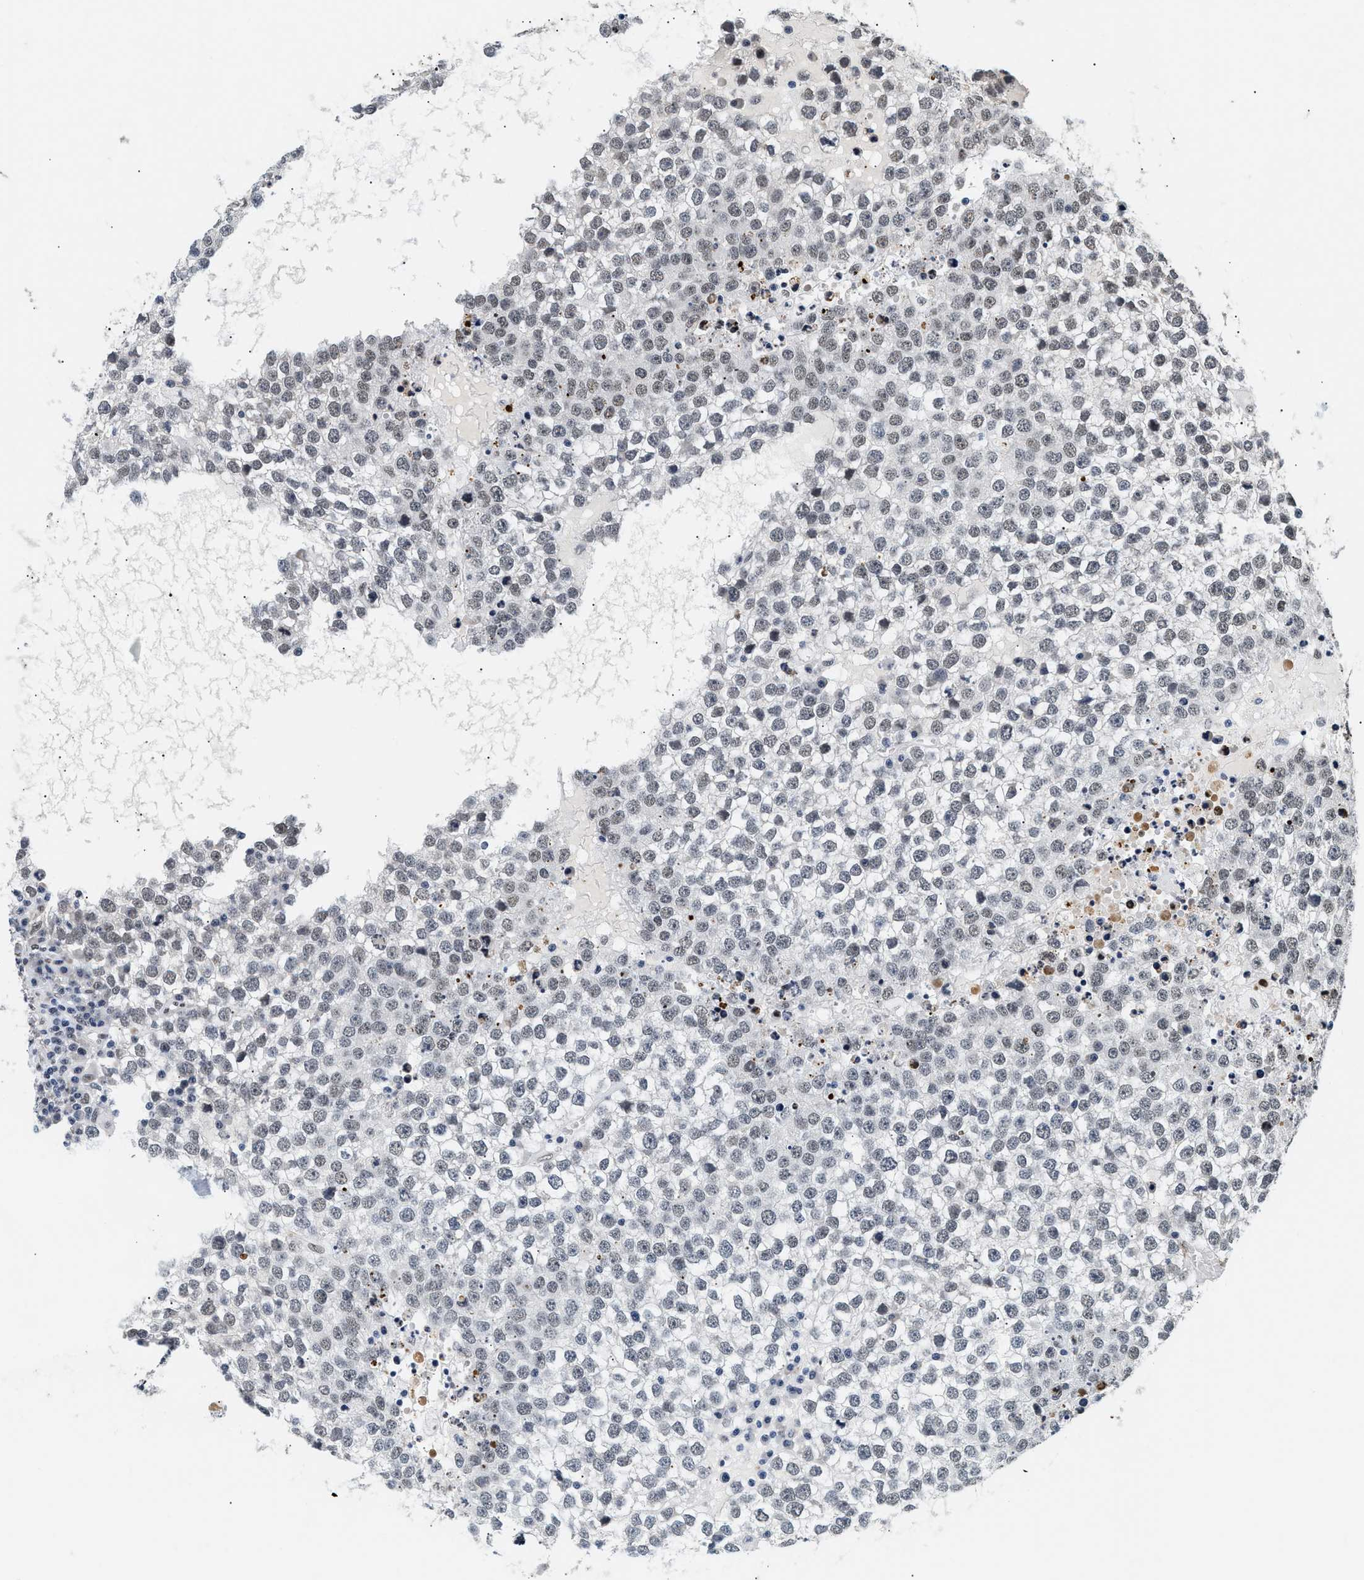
{"staining": {"intensity": "weak", "quantity": "<25%", "location": "nuclear"}, "tissue": "testis cancer", "cell_type": "Tumor cells", "image_type": "cancer", "snomed": [{"axis": "morphology", "description": "Seminoma, NOS"}, {"axis": "topography", "description": "Testis"}], "caption": "IHC histopathology image of testis seminoma stained for a protein (brown), which shows no positivity in tumor cells.", "gene": "THOC1", "patient": {"sex": "male", "age": 65}}